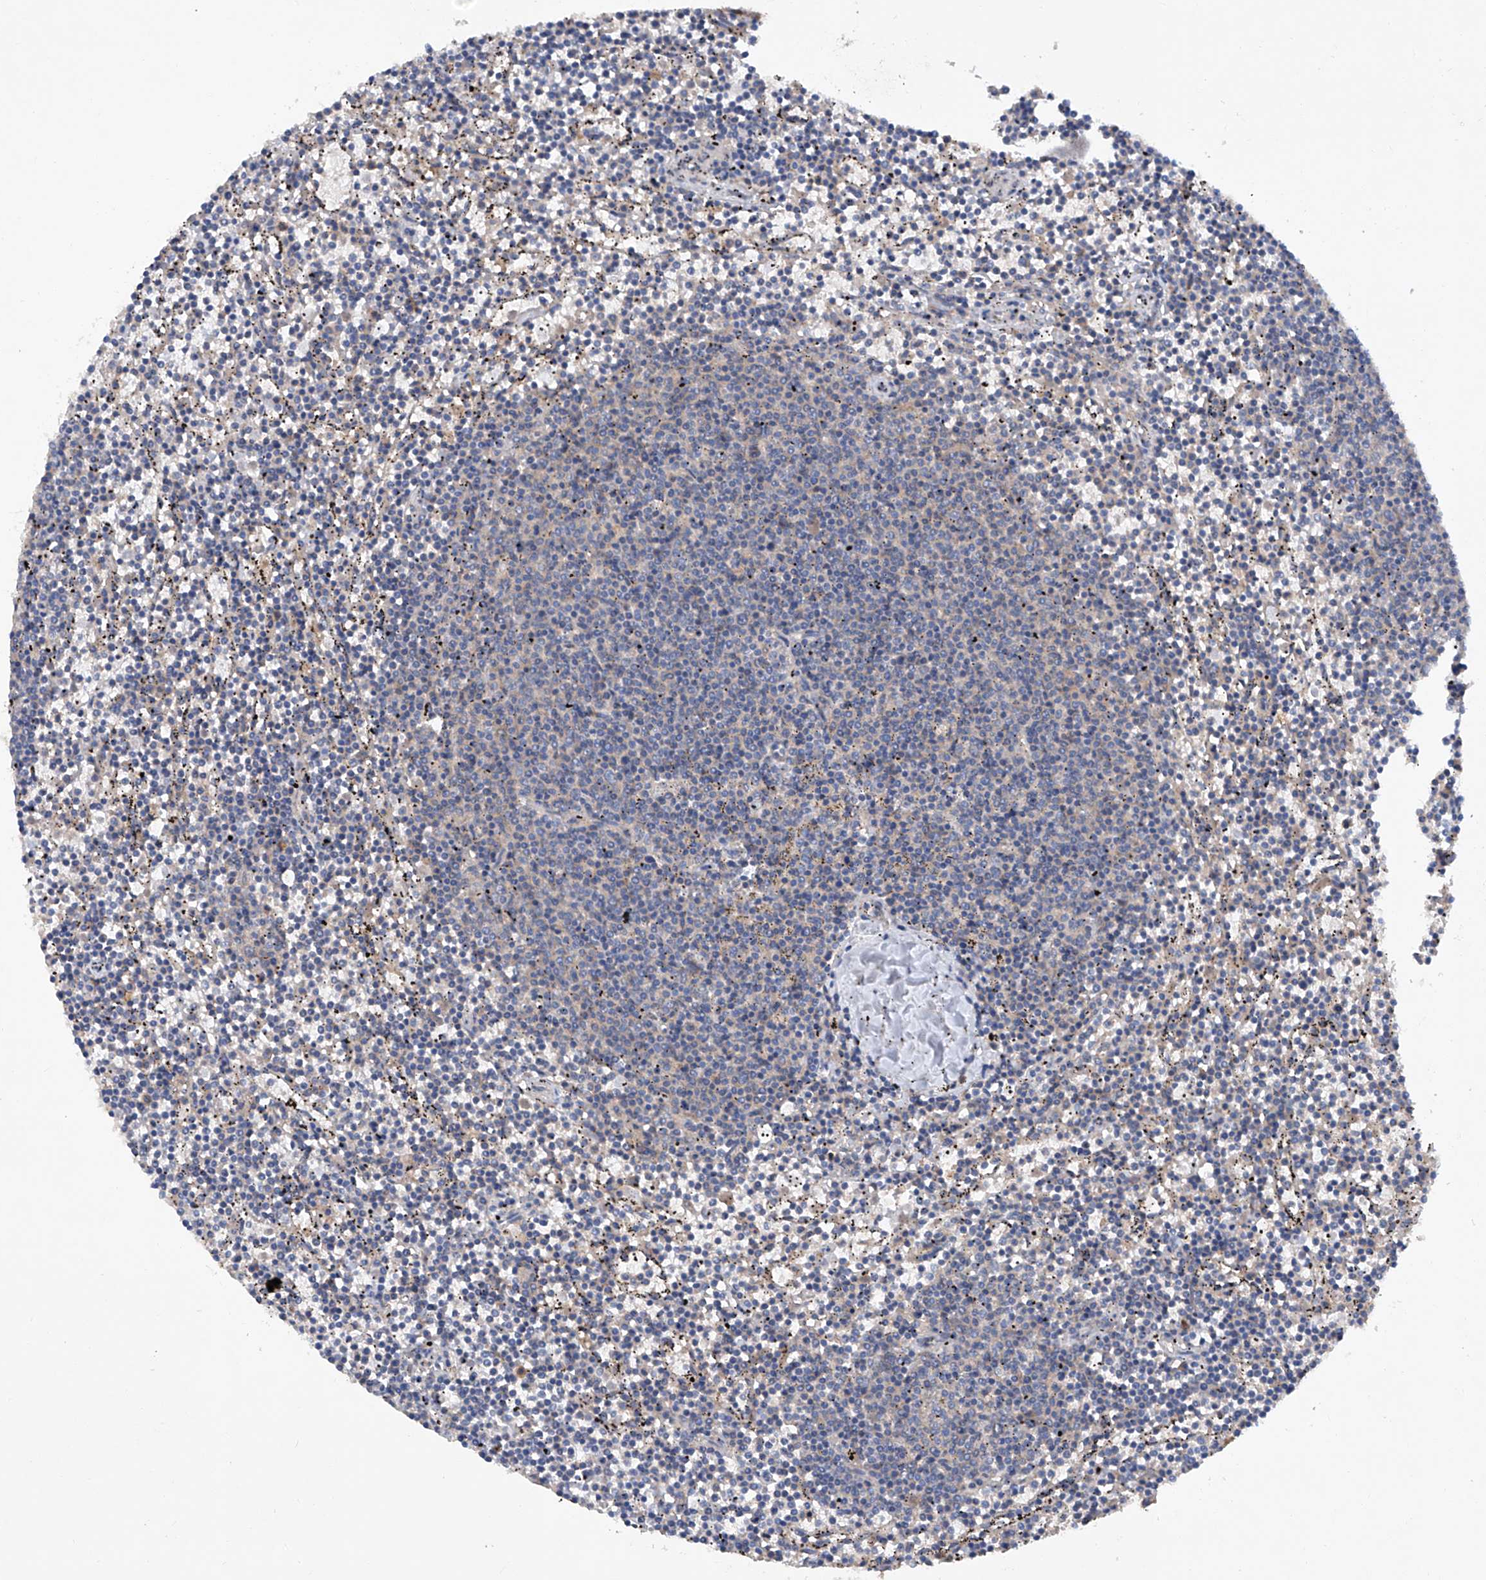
{"staining": {"intensity": "negative", "quantity": "none", "location": "none"}, "tissue": "lymphoma", "cell_type": "Tumor cells", "image_type": "cancer", "snomed": [{"axis": "morphology", "description": "Malignant lymphoma, non-Hodgkin's type, Low grade"}, {"axis": "topography", "description": "Spleen"}], "caption": "This is a photomicrograph of immunohistochemistry staining of low-grade malignant lymphoma, non-Hodgkin's type, which shows no staining in tumor cells. (IHC, brightfield microscopy, high magnification).", "gene": "ASCC3", "patient": {"sex": "female", "age": 50}}